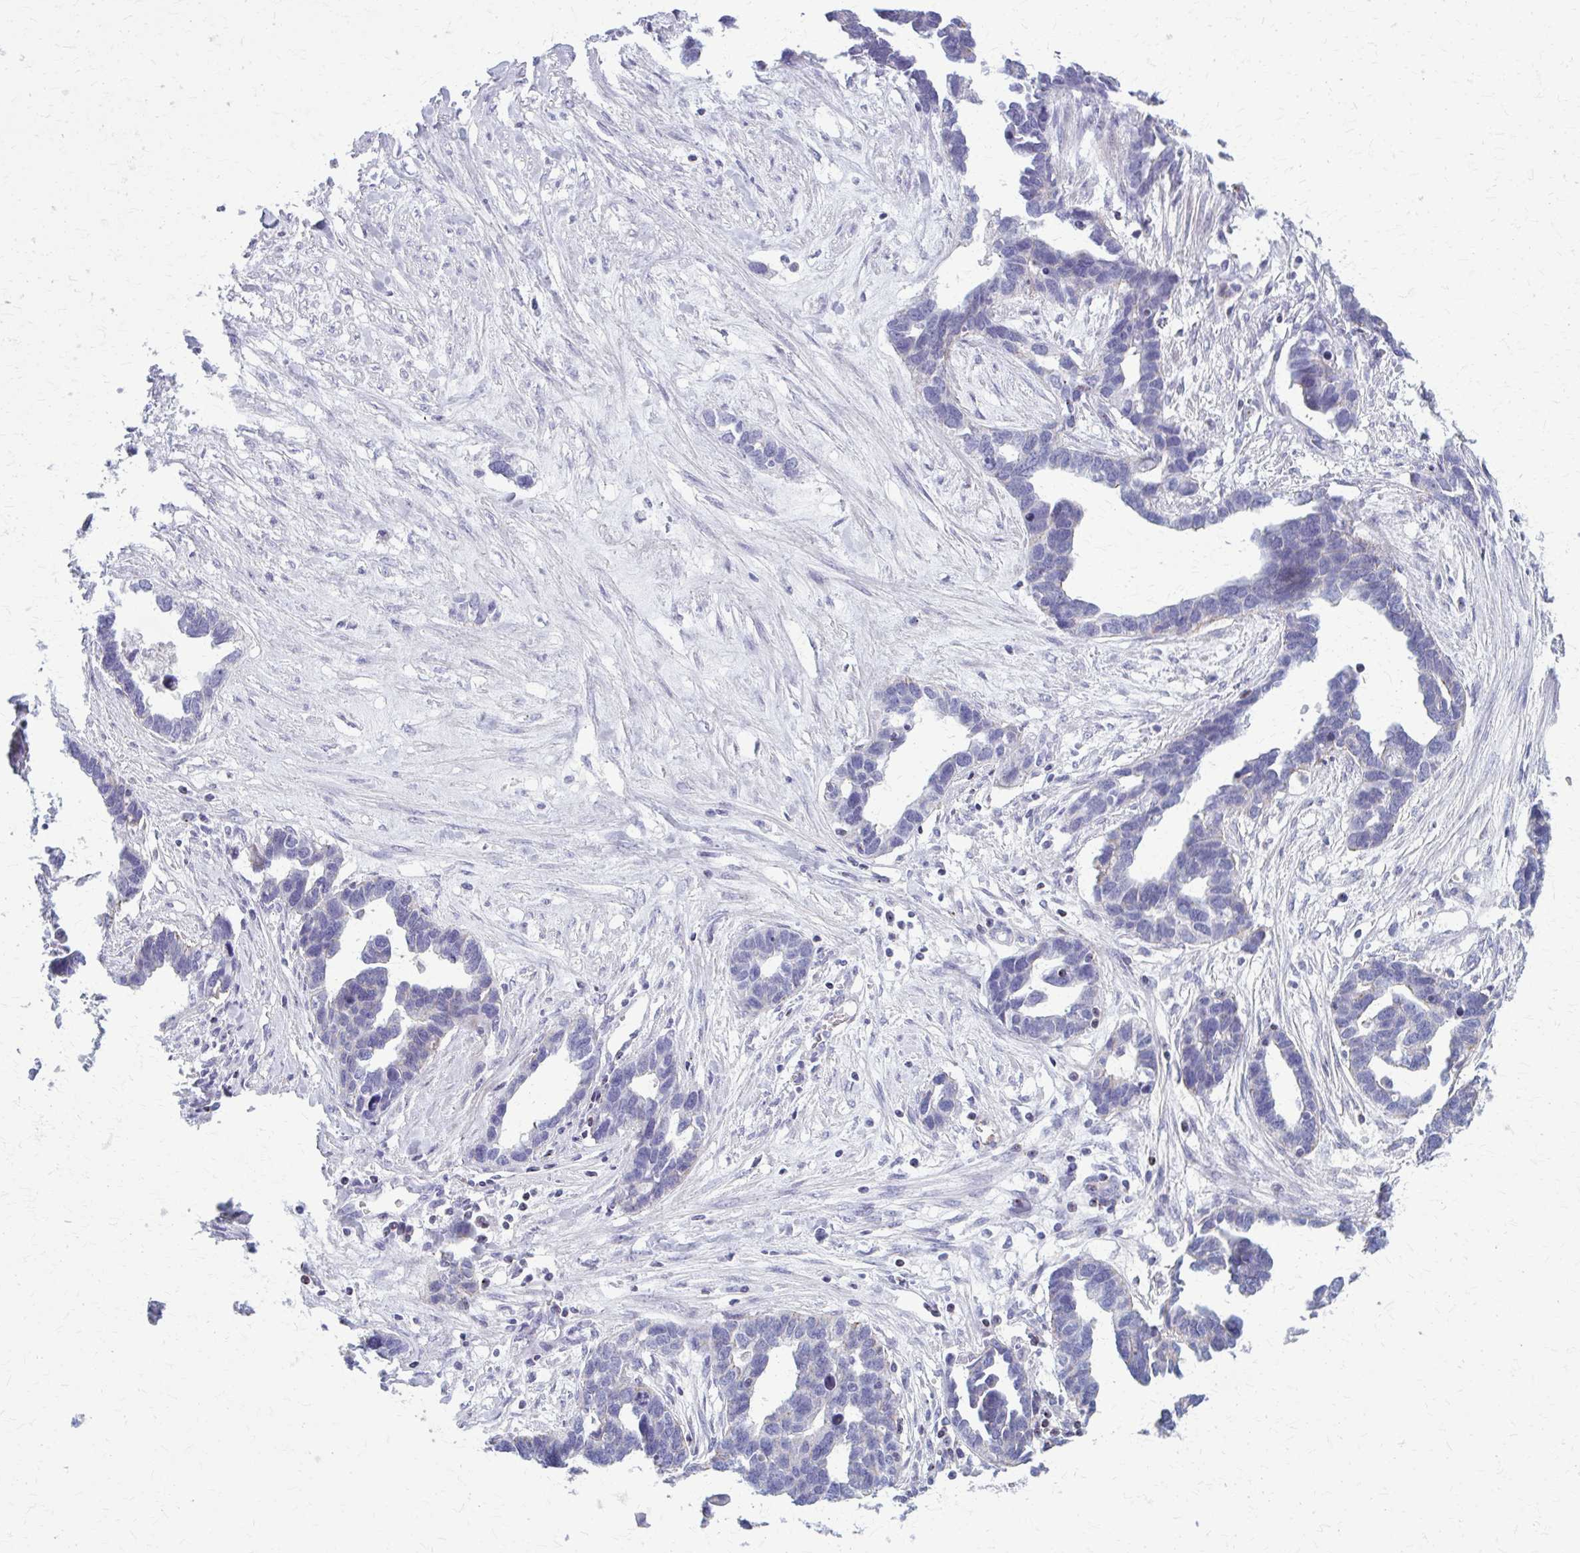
{"staining": {"intensity": "negative", "quantity": "none", "location": "none"}, "tissue": "ovarian cancer", "cell_type": "Tumor cells", "image_type": "cancer", "snomed": [{"axis": "morphology", "description": "Cystadenocarcinoma, serous, NOS"}, {"axis": "topography", "description": "Ovary"}], "caption": "Immunohistochemistry (IHC) micrograph of neoplastic tissue: ovarian cancer (serous cystadenocarcinoma) stained with DAB (3,3'-diaminobenzidine) shows no significant protein positivity in tumor cells.", "gene": "PEDS1", "patient": {"sex": "female", "age": 54}}